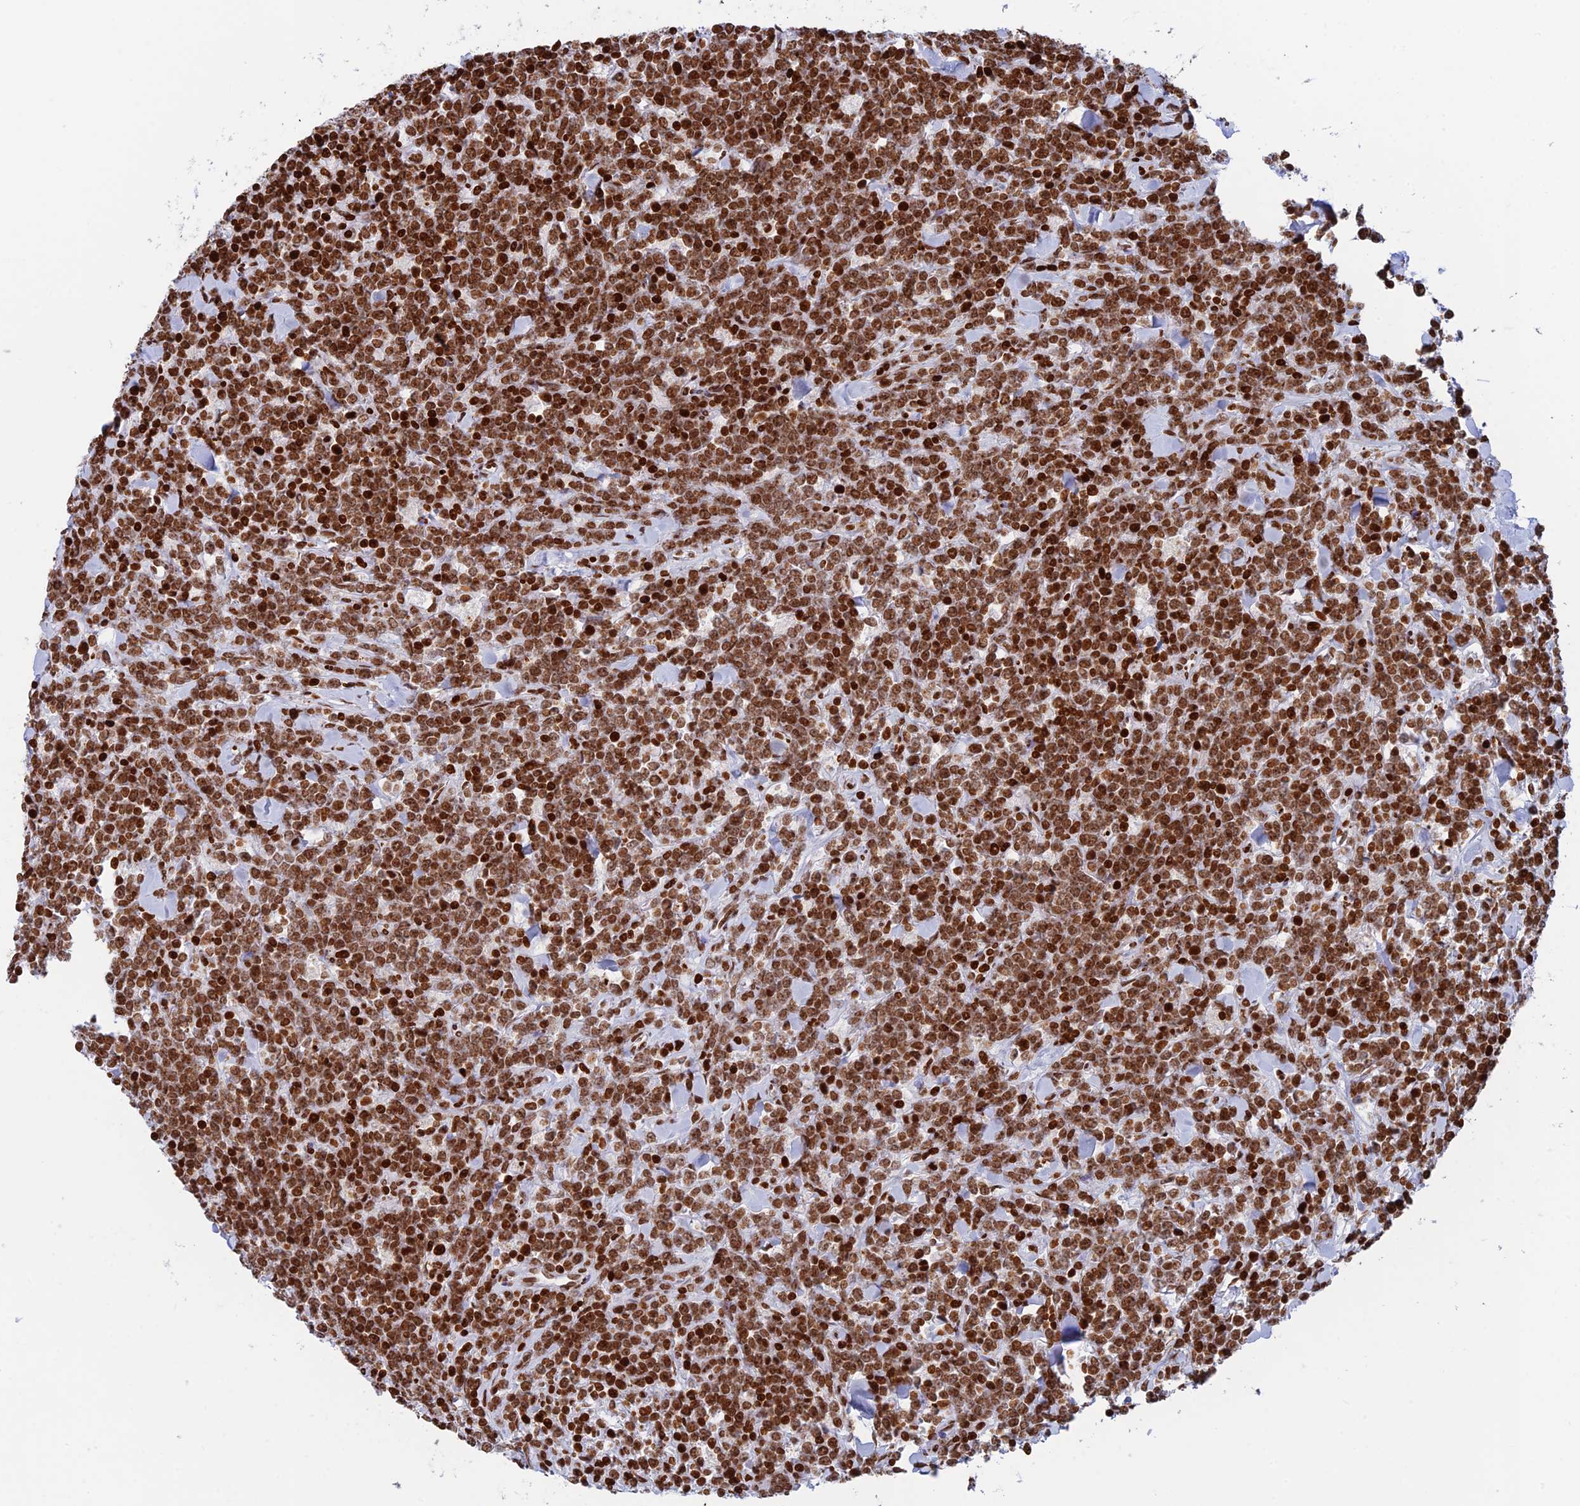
{"staining": {"intensity": "moderate", "quantity": ">75%", "location": "nuclear"}, "tissue": "lymphoma", "cell_type": "Tumor cells", "image_type": "cancer", "snomed": [{"axis": "morphology", "description": "Malignant lymphoma, non-Hodgkin's type, High grade"}, {"axis": "topography", "description": "Small intestine"}], "caption": "Malignant lymphoma, non-Hodgkin's type (high-grade) tissue shows moderate nuclear expression in about >75% of tumor cells, visualized by immunohistochemistry.", "gene": "RPAP1", "patient": {"sex": "male", "age": 8}}